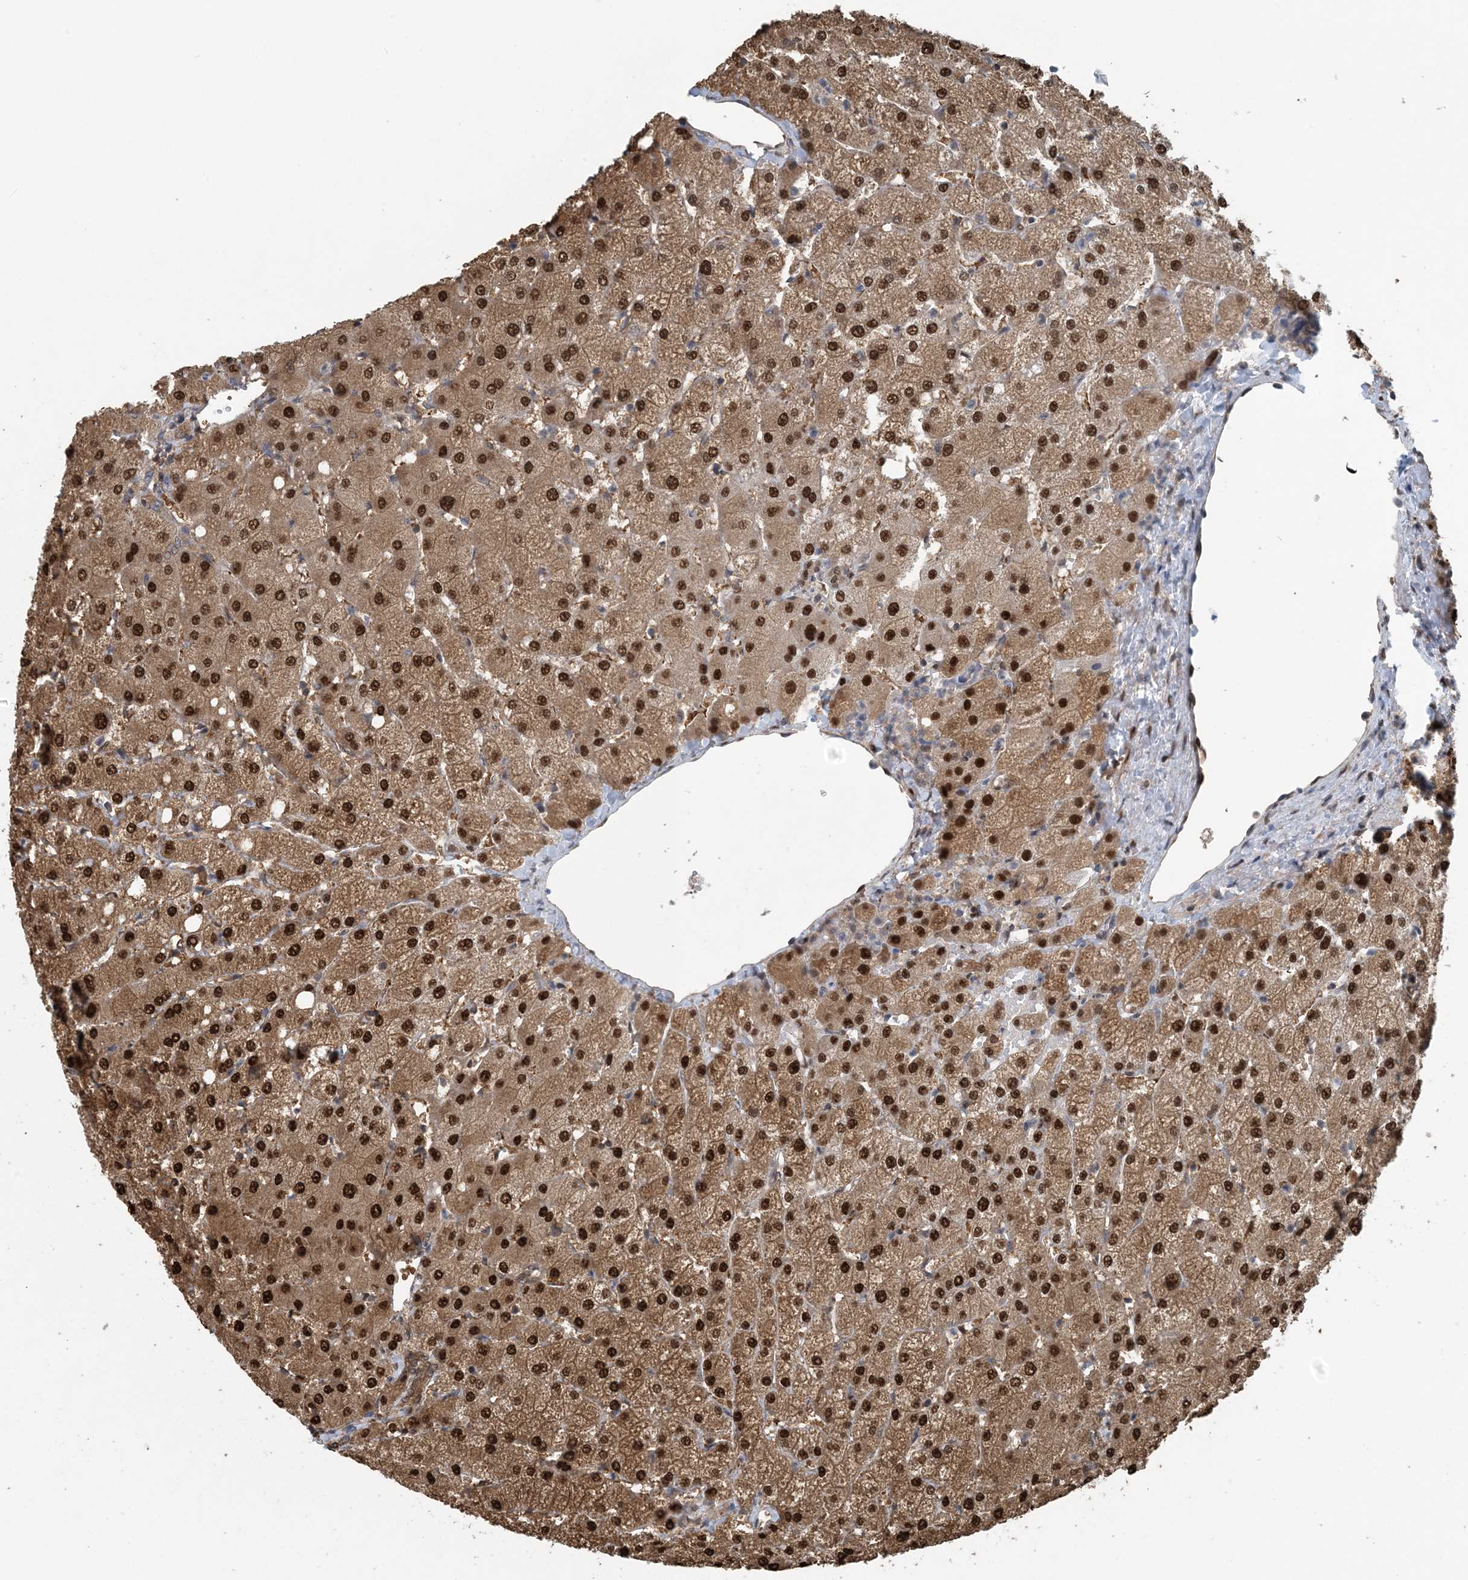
{"staining": {"intensity": "moderate", "quantity": "25%-75%", "location": "cytoplasmic/membranous"}, "tissue": "liver", "cell_type": "Cholangiocytes", "image_type": "normal", "snomed": [{"axis": "morphology", "description": "Normal tissue, NOS"}, {"axis": "topography", "description": "Liver"}], "caption": "A brown stain highlights moderate cytoplasmic/membranous positivity of a protein in cholangiocytes of unremarkable liver.", "gene": "HIKESHI", "patient": {"sex": "female", "age": 54}}